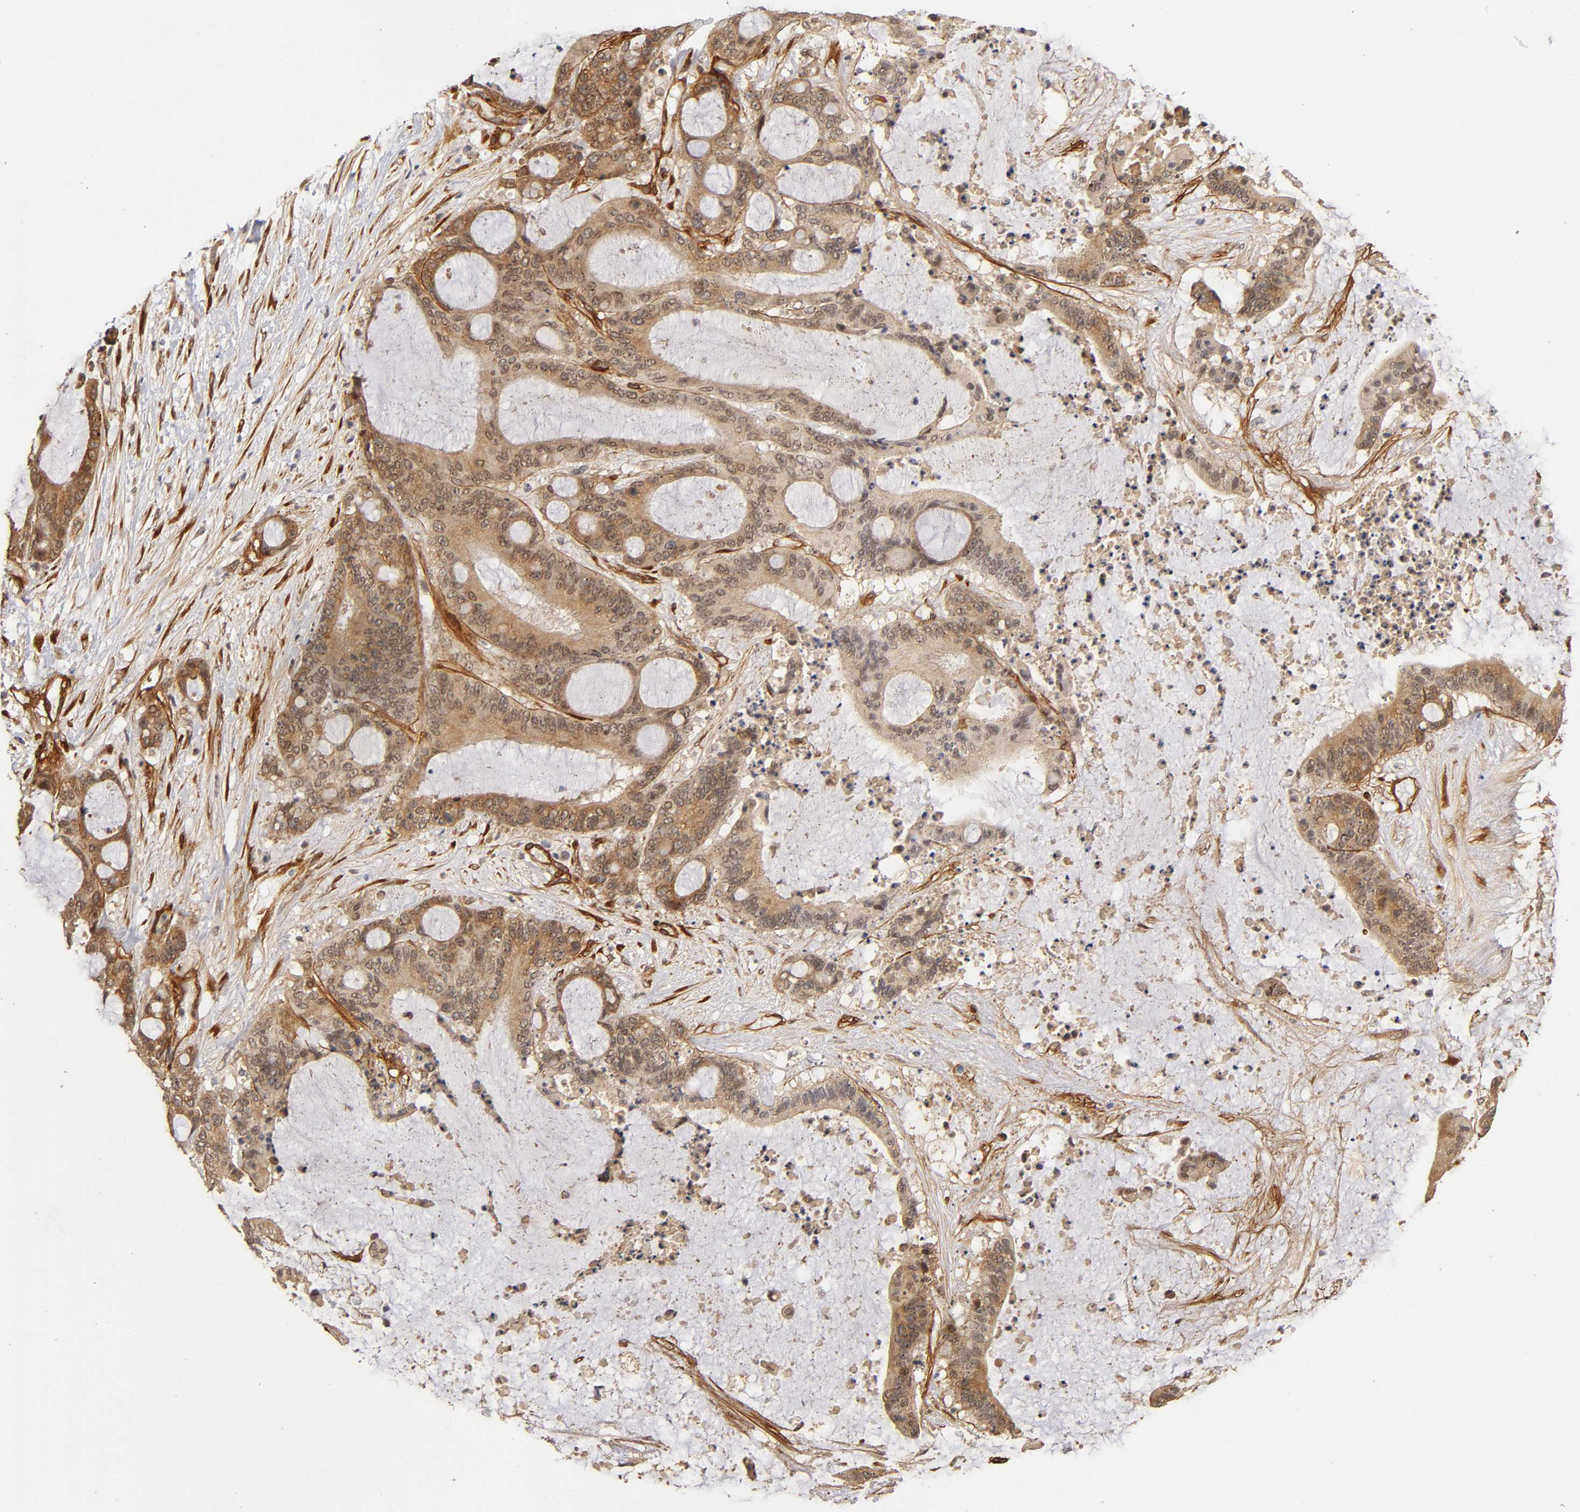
{"staining": {"intensity": "moderate", "quantity": ">75%", "location": "cytoplasmic/membranous"}, "tissue": "liver cancer", "cell_type": "Tumor cells", "image_type": "cancer", "snomed": [{"axis": "morphology", "description": "Cholangiocarcinoma"}, {"axis": "topography", "description": "Liver"}], "caption": "Protein analysis of liver cancer tissue exhibits moderate cytoplasmic/membranous expression in approximately >75% of tumor cells. Using DAB (brown) and hematoxylin (blue) stains, captured at high magnification using brightfield microscopy.", "gene": "LAMB1", "patient": {"sex": "female", "age": 73}}